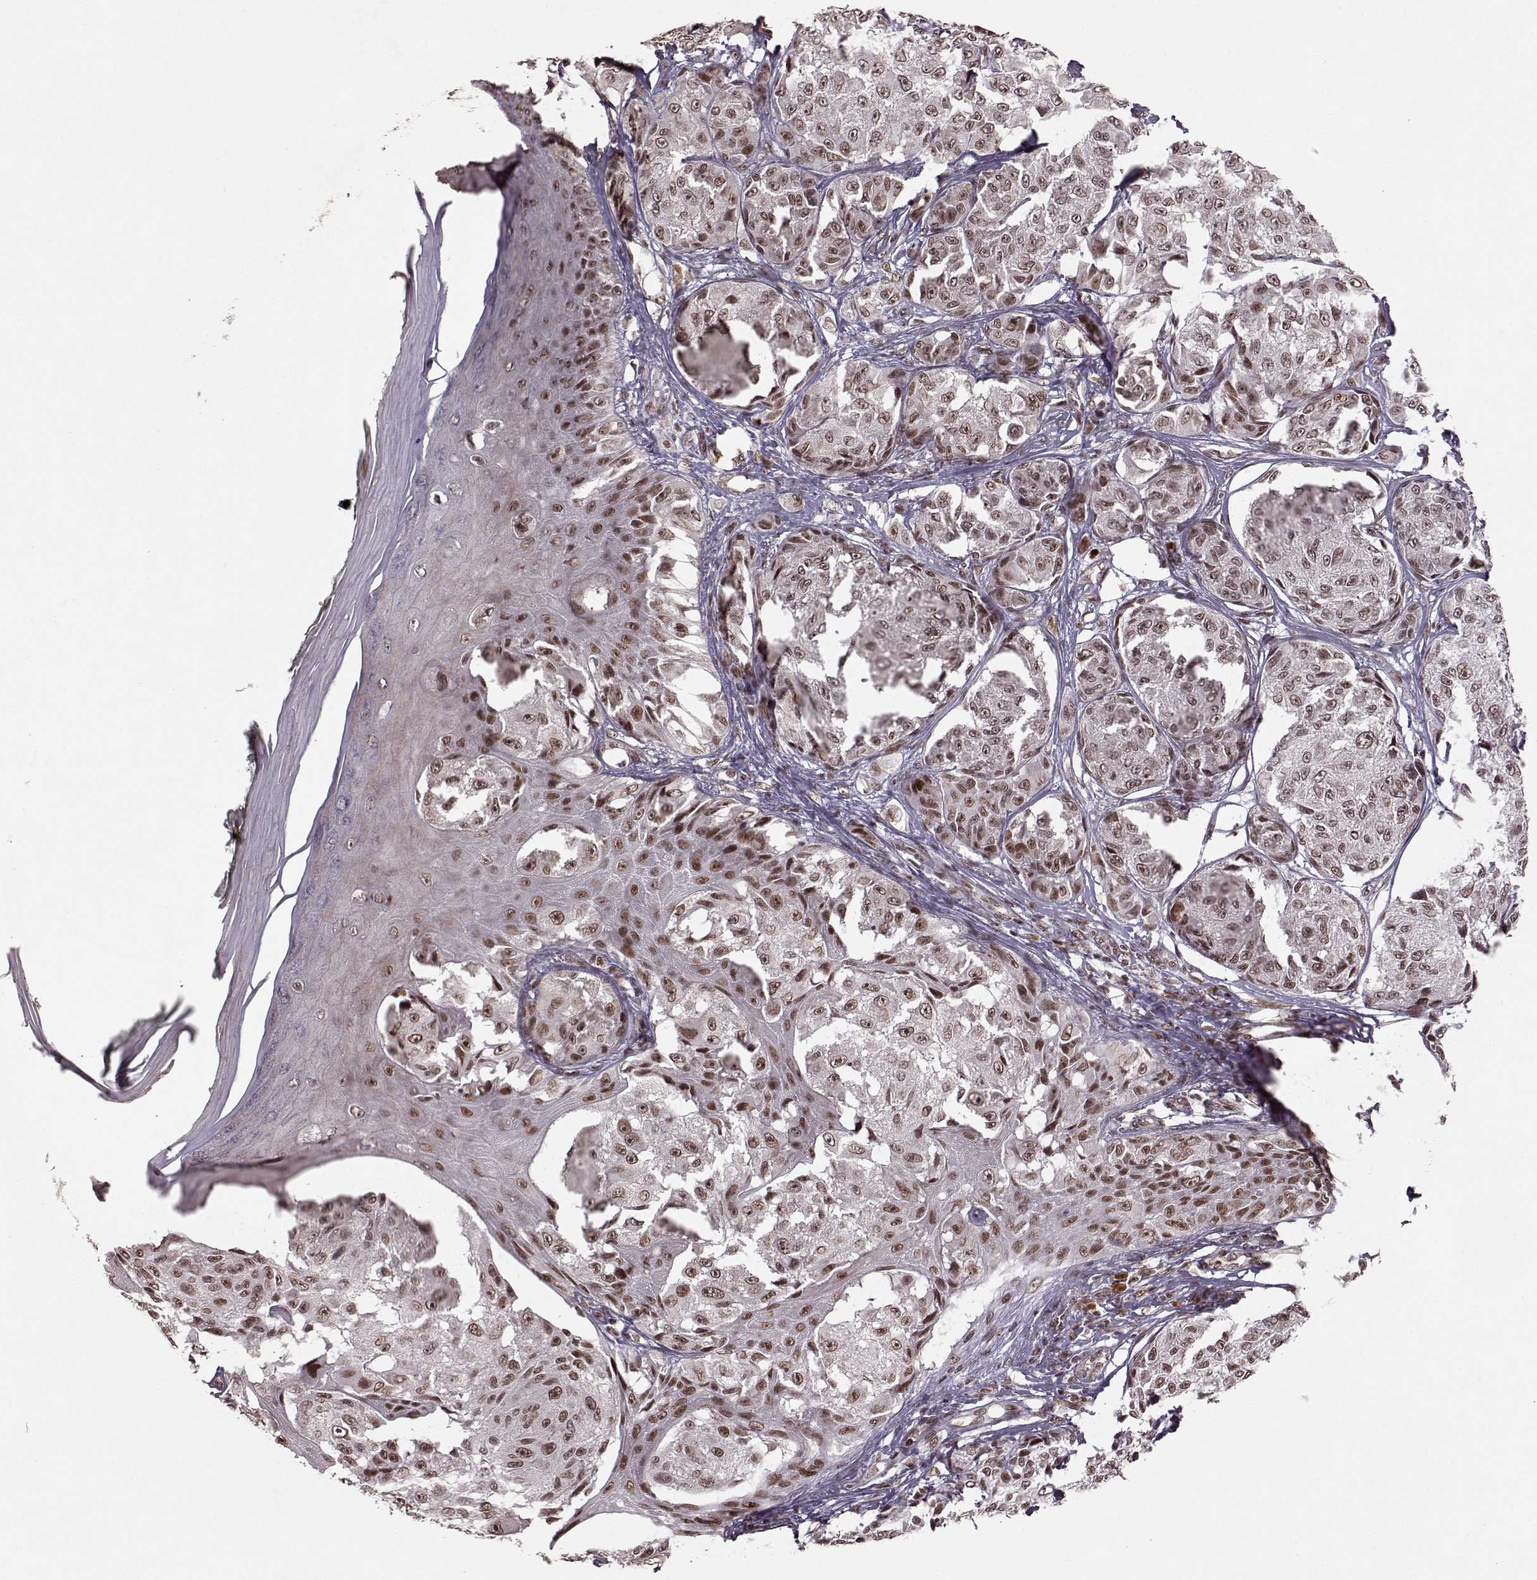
{"staining": {"intensity": "weak", "quantity": ">75%", "location": "nuclear"}, "tissue": "melanoma", "cell_type": "Tumor cells", "image_type": "cancer", "snomed": [{"axis": "morphology", "description": "Malignant melanoma, NOS"}, {"axis": "topography", "description": "Skin"}], "caption": "A high-resolution micrograph shows immunohistochemistry staining of malignant melanoma, which shows weak nuclear expression in about >75% of tumor cells. (IHC, brightfield microscopy, high magnification).", "gene": "RRAGD", "patient": {"sex": "male", "age": 61}}